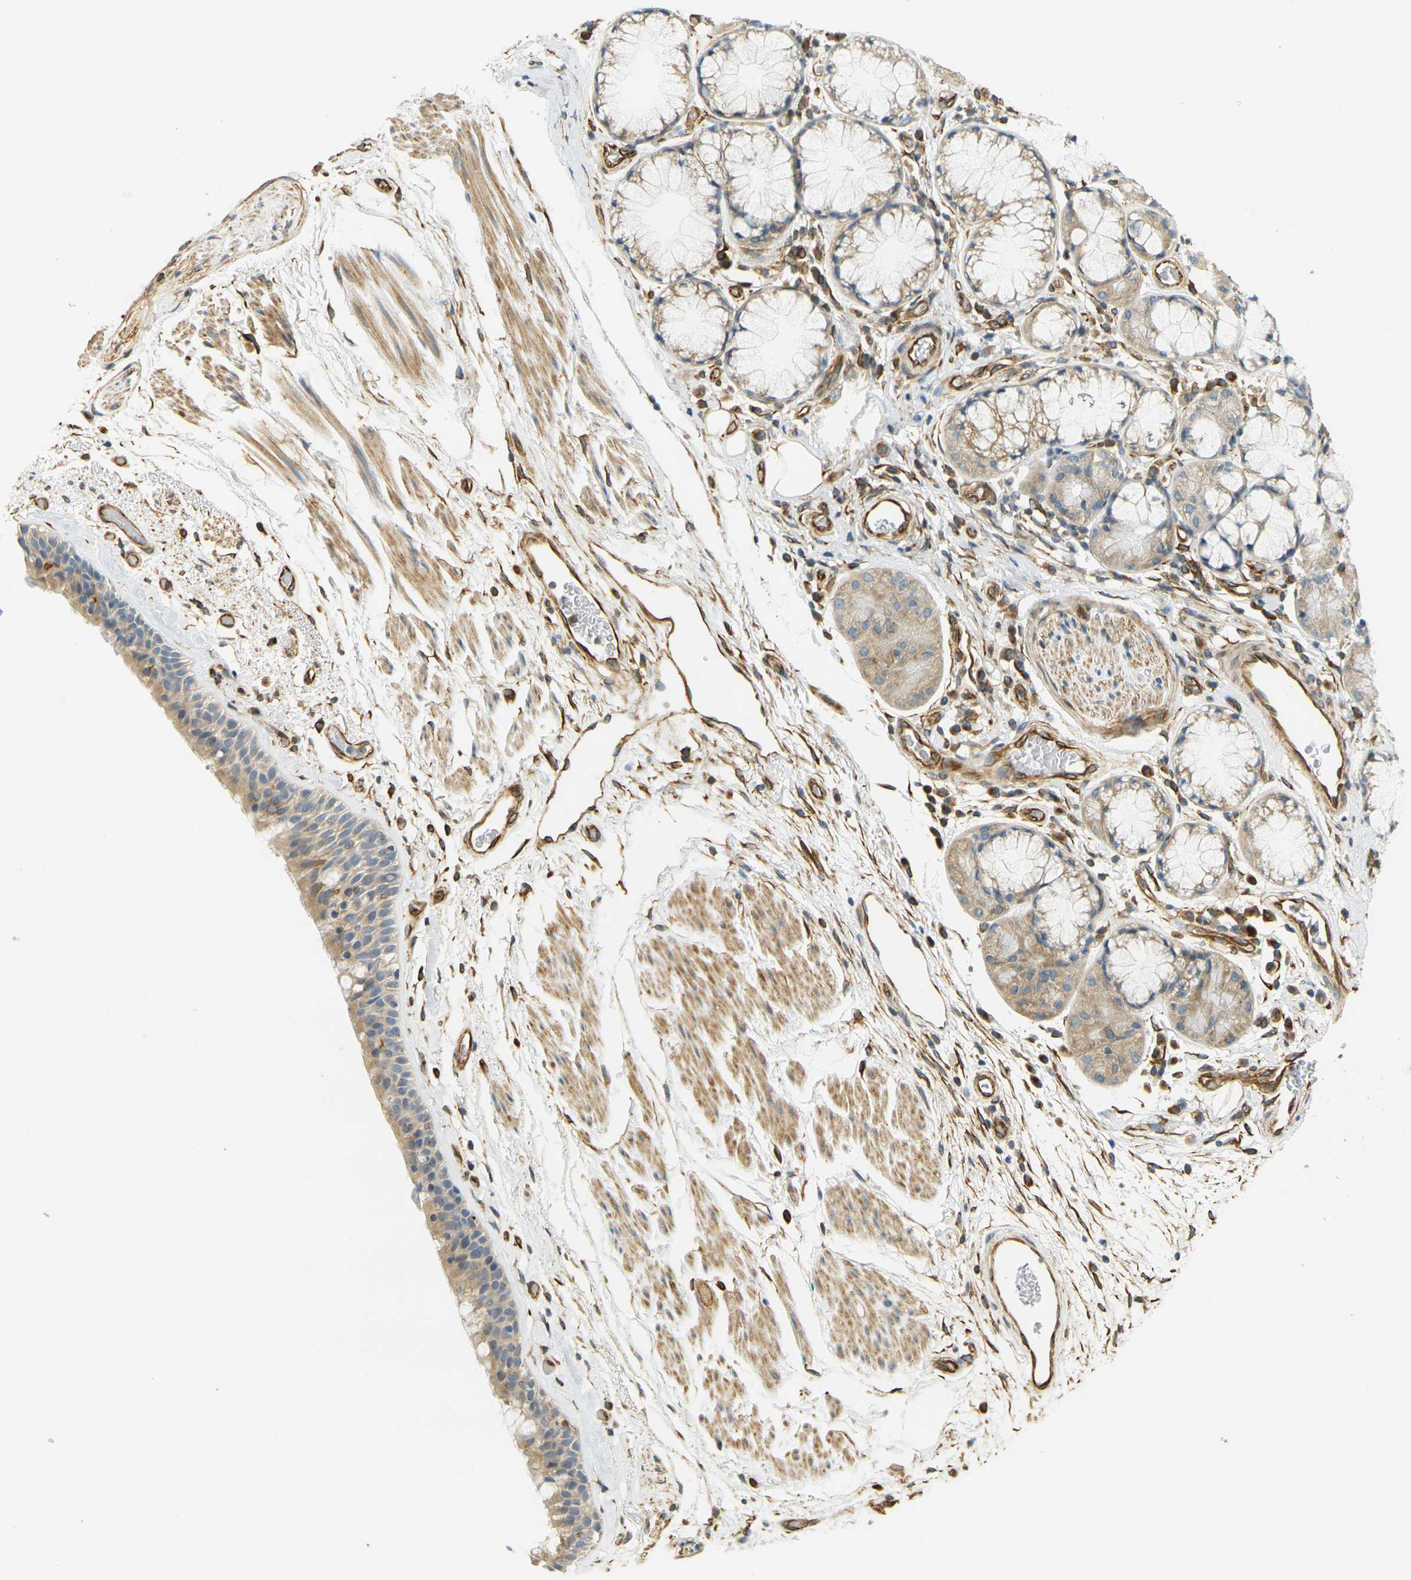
{"staining": {"intensity": "weak", "quantity": ">75%", "location": "cytoplasmic/membranous"}, "tissue": "bronchus", "cell_type": "Respiratory epithelial cells", "image_type": "normal", "snomed": [{"axis": "morphology", "description": "Normal tissue, NOS"}, {"axis": "morphology", "description": "Adenocarcinoma, NOS"}, {"axis": "topography", "description": "Bronchus"}, {"axis": "topography", "description": "Lung"}], "caption": "Weak cytoplasmic/membranous expression for a protein is appreciated in approximately >75% of respiratory epithelial cells of benign bronchus using IHC.", "gene": "CYTH3", "patient": {"sex": "female", "age": 54}}